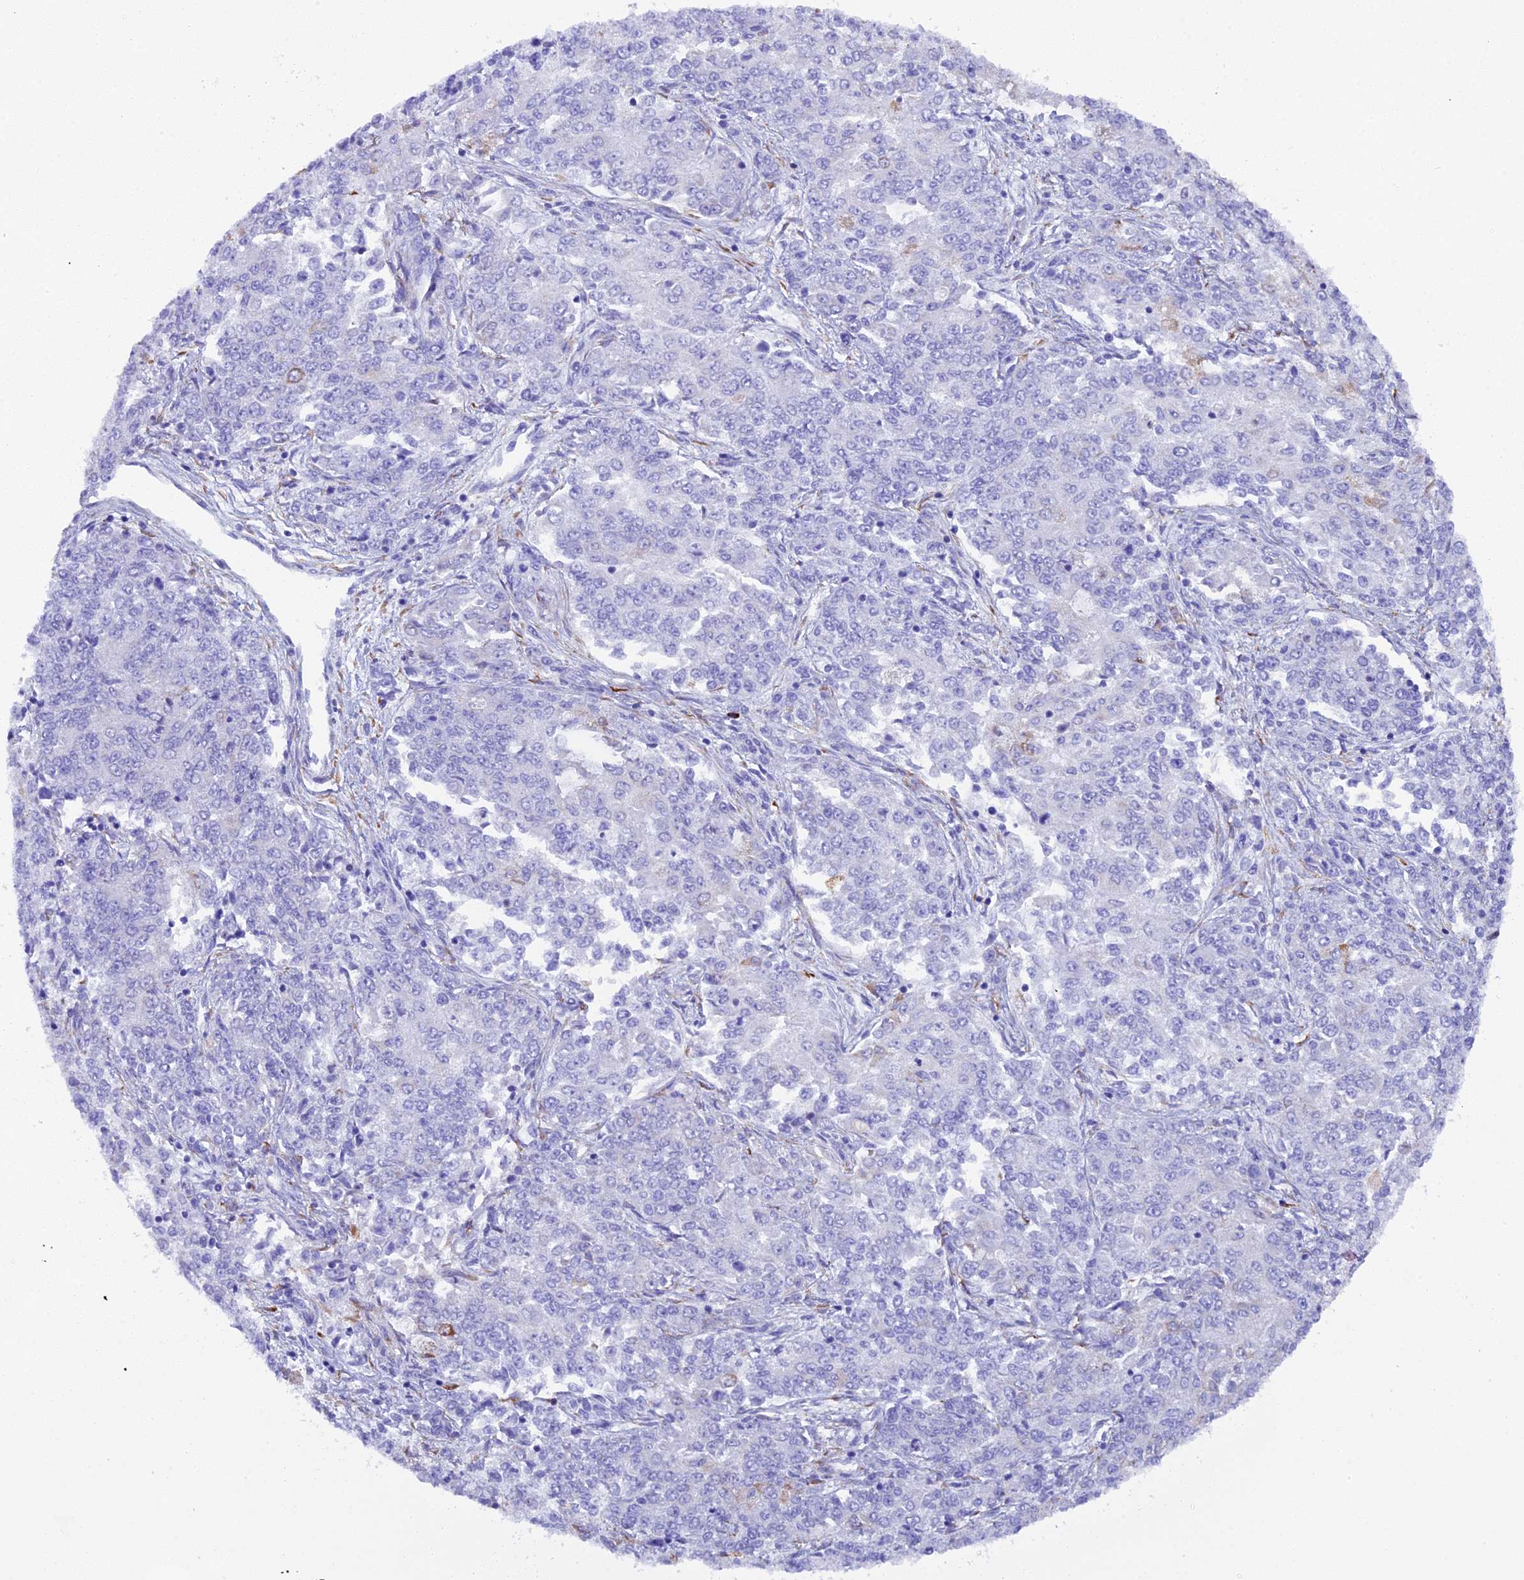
{"staining": {"intensity": "weak", "quantity": "<25%", "location": "cytoplasmic/membranous"}, "tissue": "endometrial cancer", "cell_type": "Tumor cells", "image_type": "cancer", "snomed": [{"axis": "morphology", "description": "Adenocarcinoma, NOS"}, {"axis": "topography", "description": "Endometrium"}], "caption": "DAB immunohistochemical staining of human endometrial cancer demonstrates no significant positivity in tumor cells.", "gene": "FKBP11", "patient": {"sex": "female", "age": 50}}